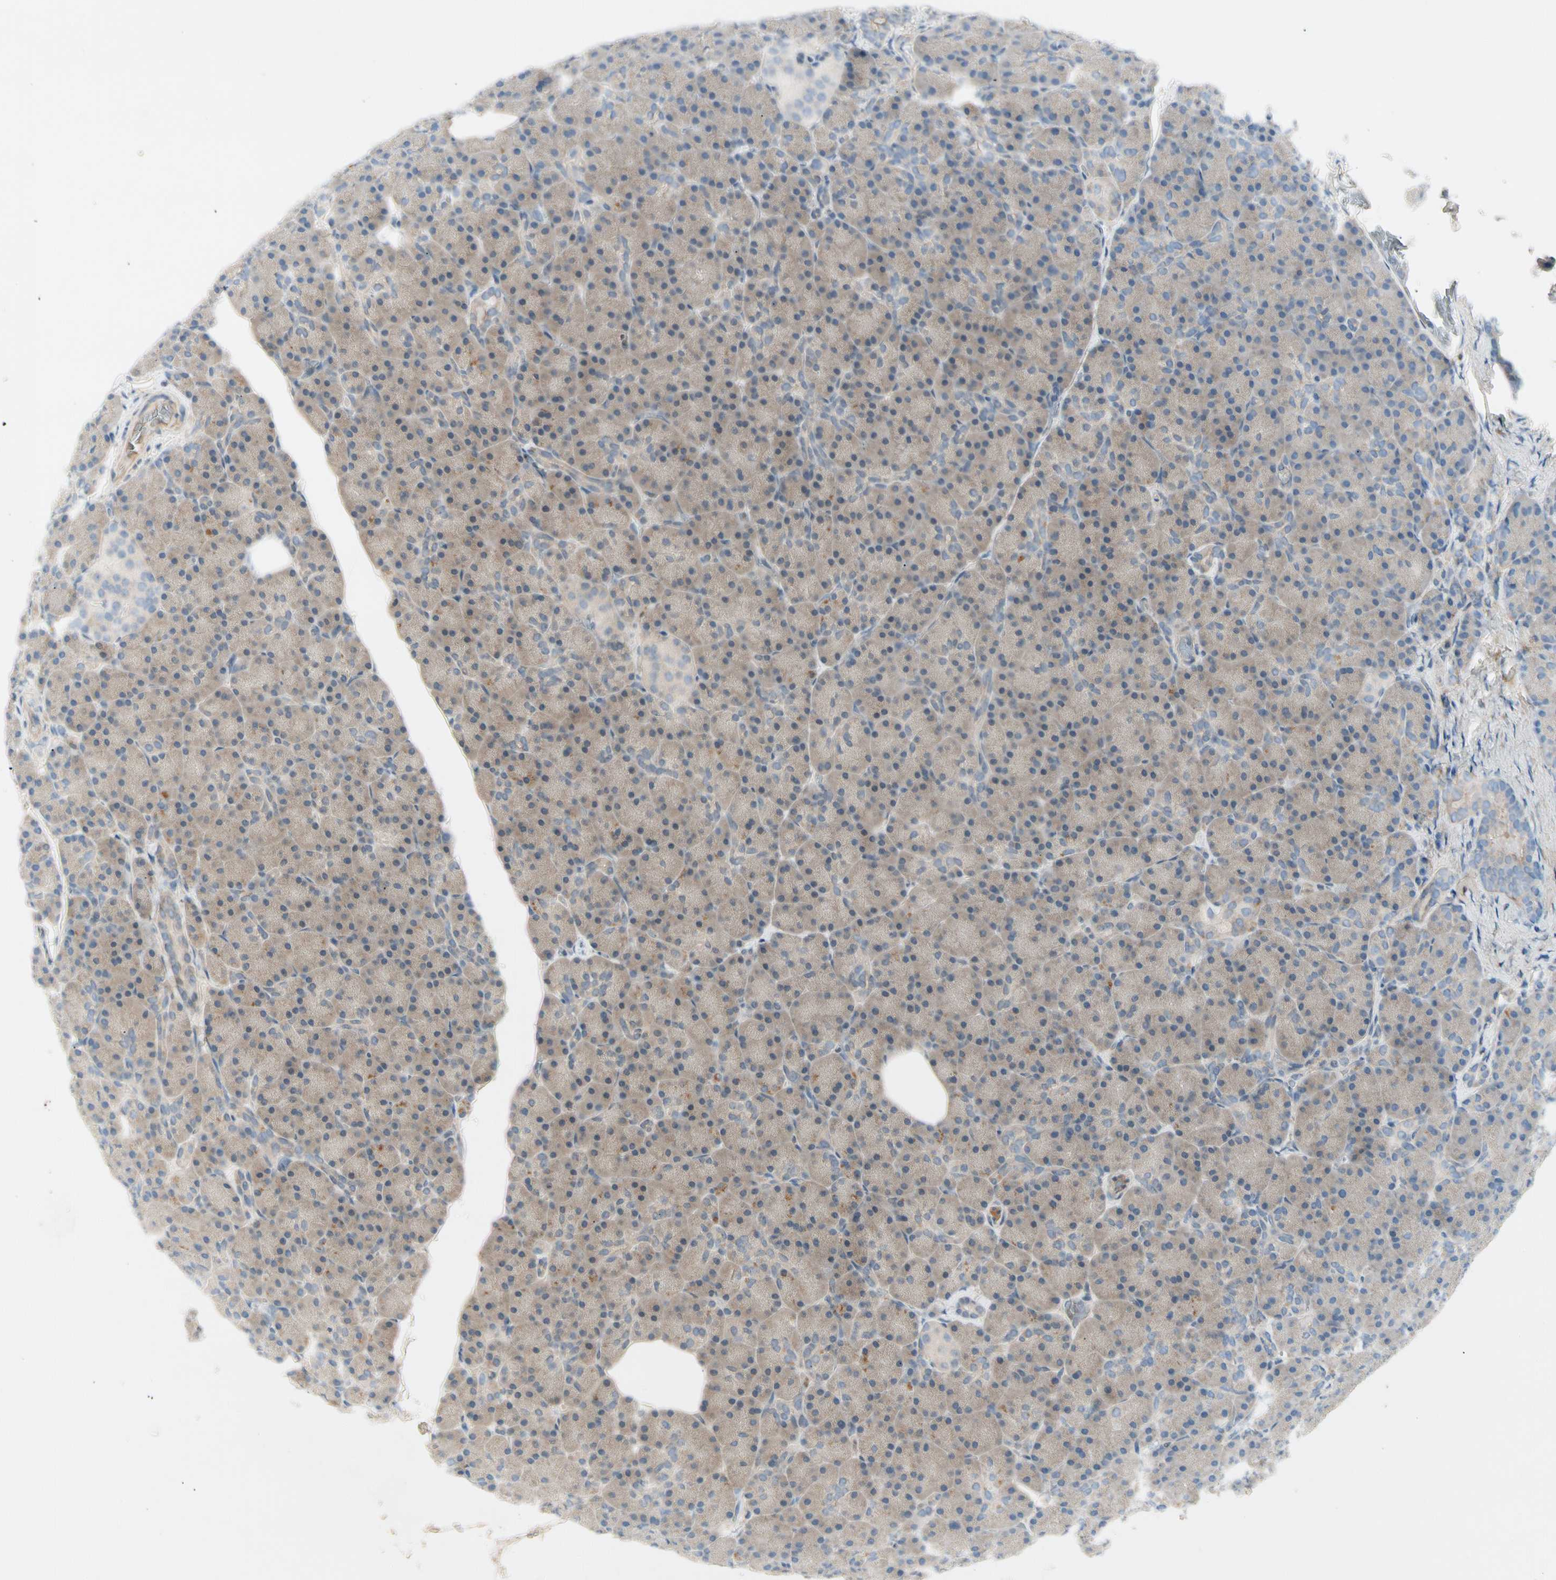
{"staining": {"intensity": "weak", "quantity": "25%-75%", "location": "cytoplasmic/membranous"}, "tissue": "pancreas", "cell_type": "Exocrine glandular cells", "image_type": "normal", "snomed": [{"axis": "morphology", "description": "Normal tissue, NOS"}, {"axis": "topography", "description": "Pancreas"}], "caption": "Immunohistochemistry of benign pancreas displays low levels of weak cytoplasmic/membranous staining in about 25%-75% of exocrine glandular cells. (brown staining indicates protein expression, while blue staining denotes nuclei).", "gene": "CCL4", "patient": {"sex": "female", "age": 43}}